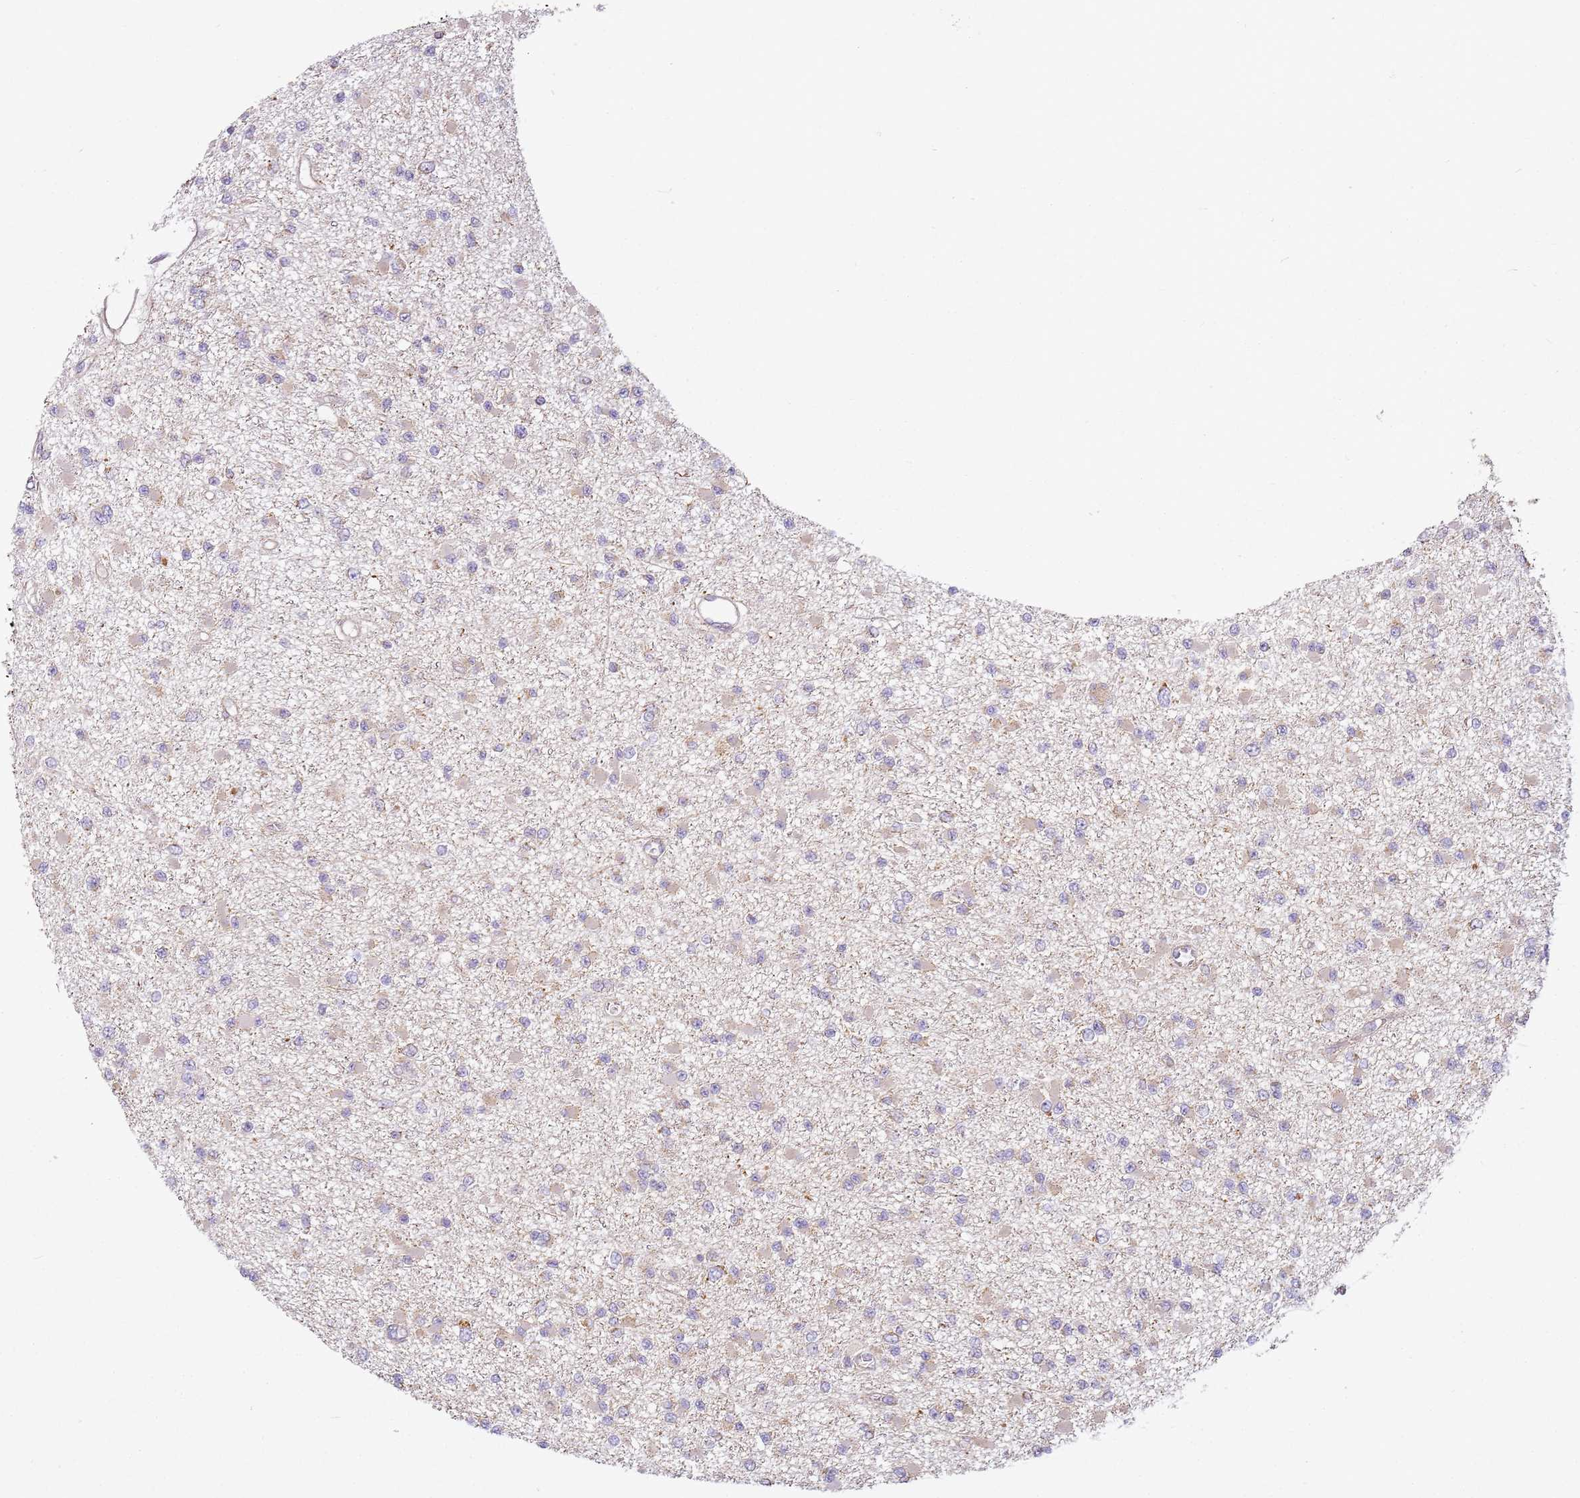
{"staining": {"intensity": "negative", "quantity": "none", "location": "none"}, "tissue": "glioma", "cell_type": "Tumor cells", "image_type": "cancer", "snomed": [{"axis": "morphology", "description": "Glioma, malignant, Low grade"}, {"axis": "topography", "description": "Brain"}], "caption": "The photomicrograph displays no staining of tumor cells in glioma.", "gene": "TMEM200C", "patient": {"sex": "female", "age": 22}}